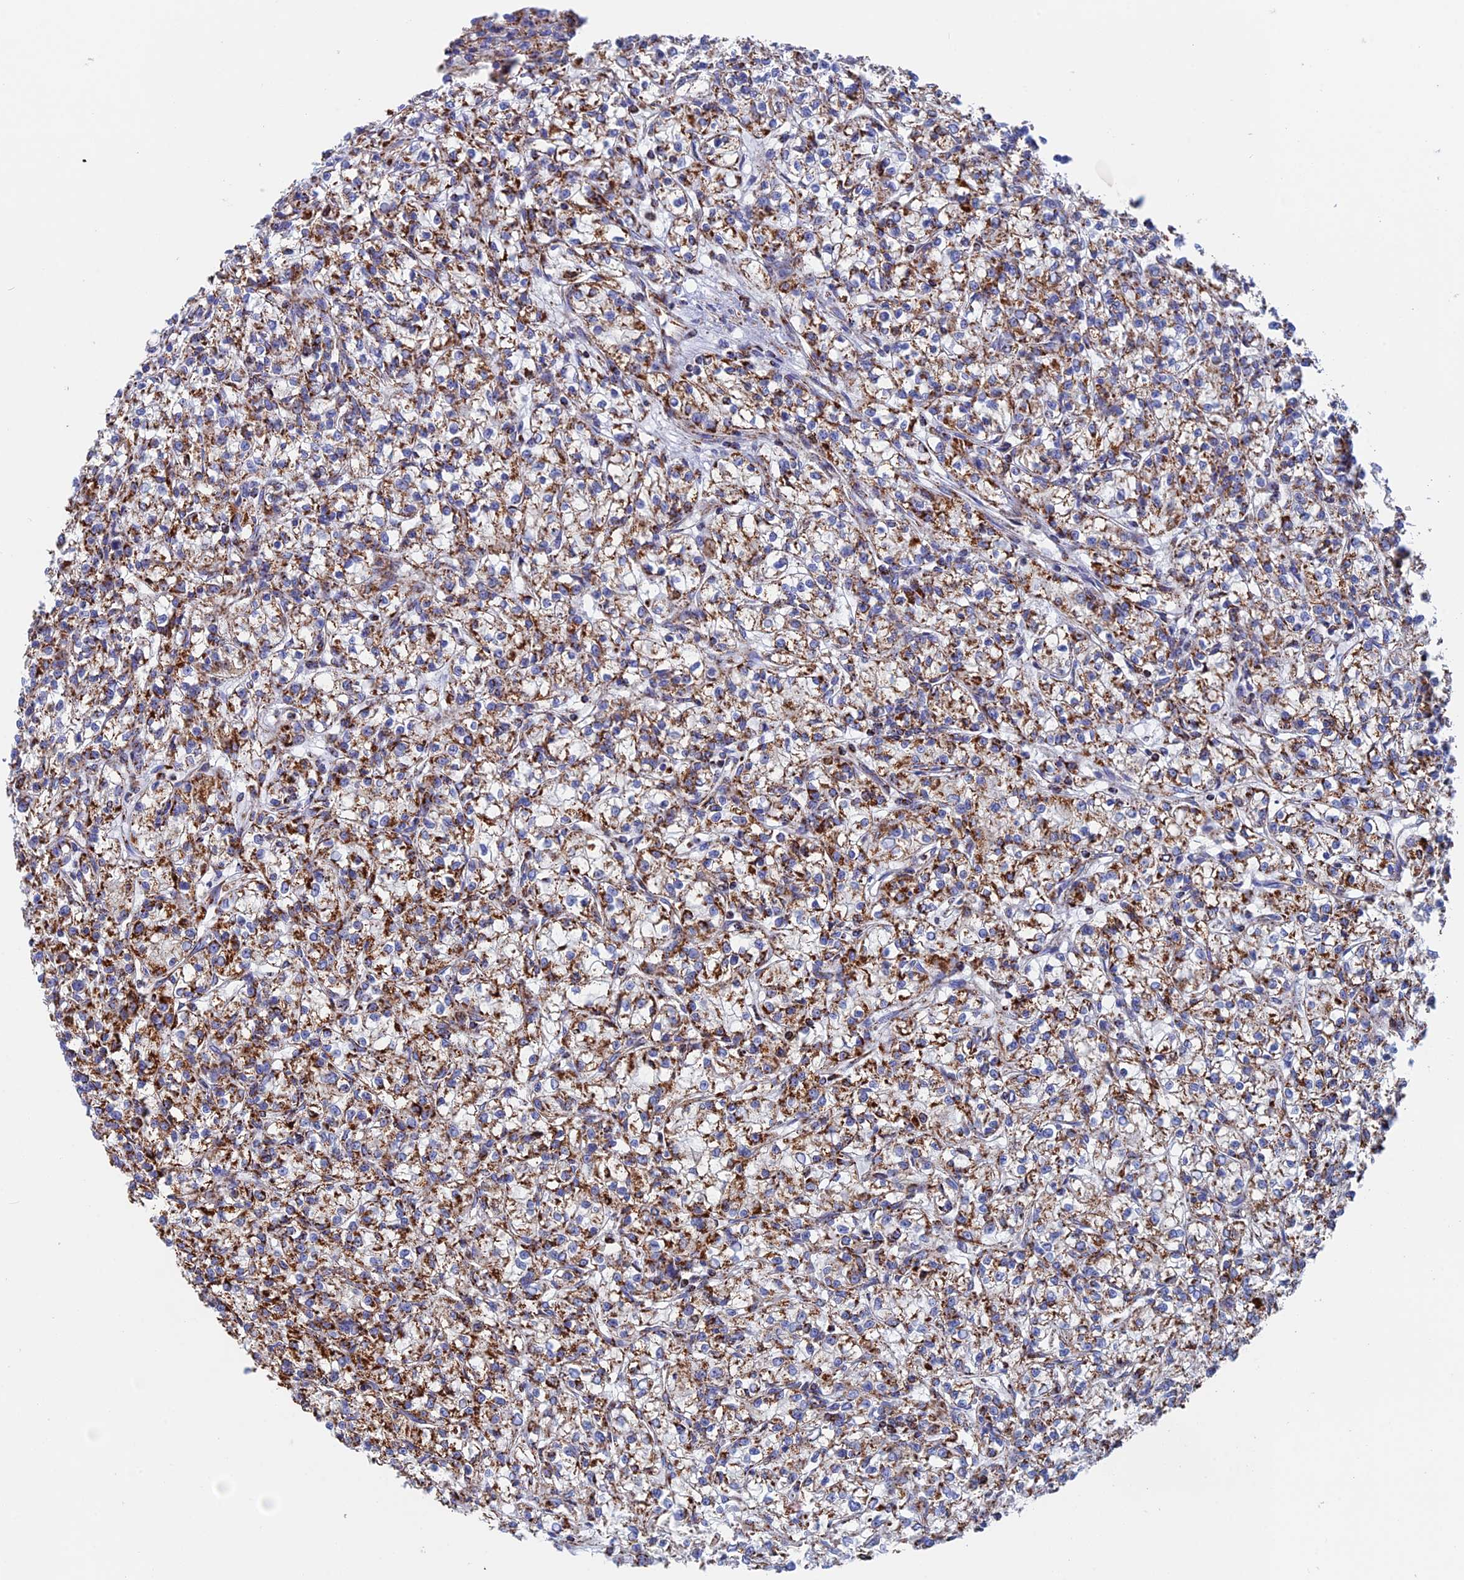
{"staining": {"intensity": "strong", "quantity": "25%-75%", "location": "cytoplasmic/membranous"}, "tissue": "renal cancer", "cell_type": "Tumor cells", "image_type": "cancer", "snomed": [{"axis": "morphology", "description": "Adenocarcinoma, NOS"}, {"axis": "topography", "description": "Kidney"}], "caption": "Renal adenocarcinoma stained with a brown dye shows strong cytoplasmic/membranous positive staining in about 25%-75% of tumor cells.", "gene": "WDR83", "patient": {"sex": "female", "age": 59}}